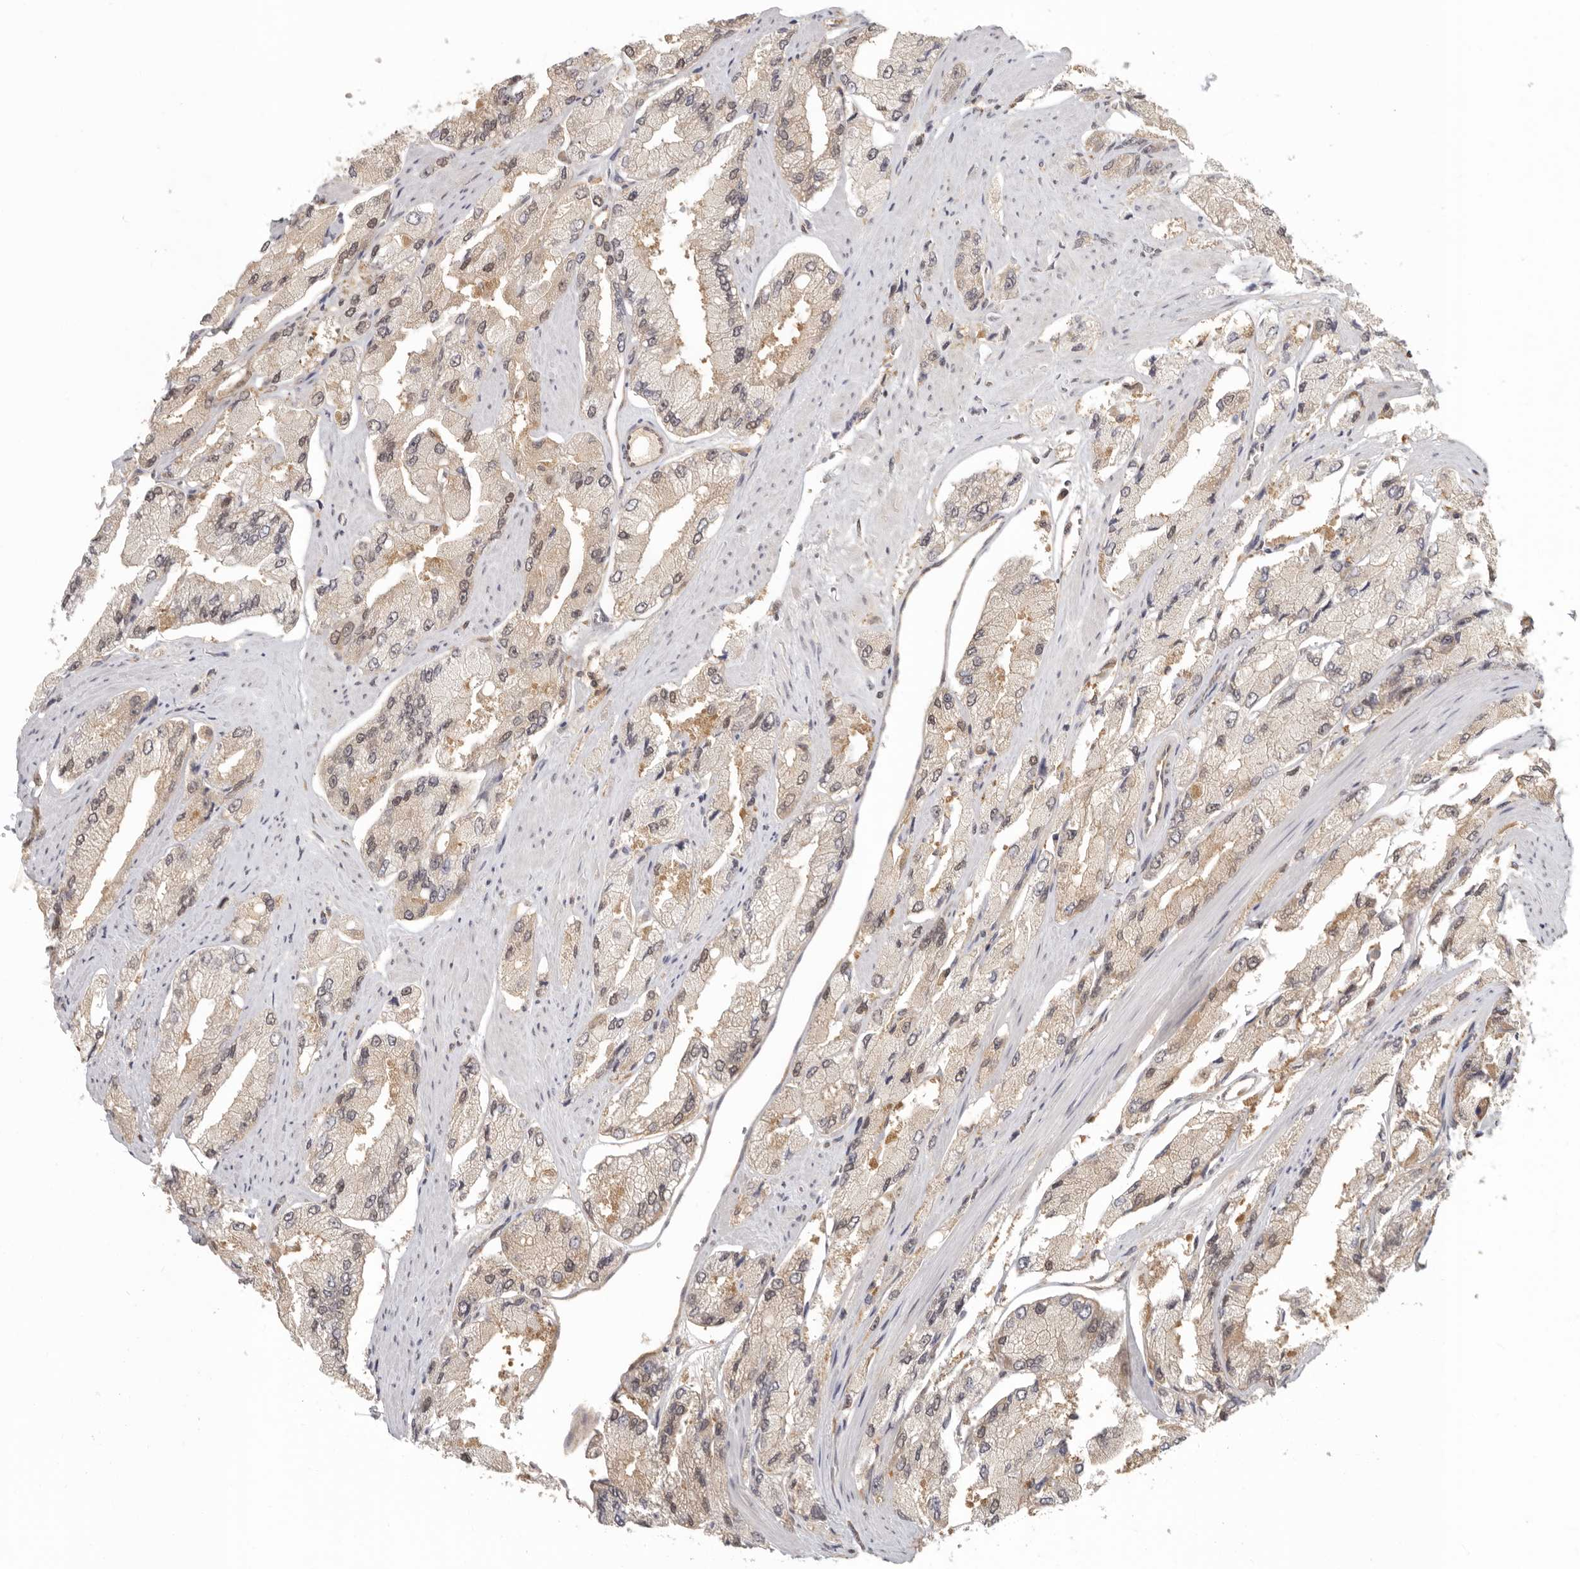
{"staining": {"intensity": "weak", "quantity": "<25%", "location": "cytoplasmic/membranous"}, "tissue": "prostate cancer", "cell_type": "Tumor cells", "image_type": "cancer", "snomed": [{"axis": "morphology", "description": "Adenocarcinoma, High grade"}, {"axis": "topography", "description": "Prostate"}], "caption": "Immunohistochemical staining of human prostate adenocarcinoma (high-grade) displays no significant positivity in tumor cells.", "gene": "PSMA5", "patient": {"sex": "male", "age": 58}}